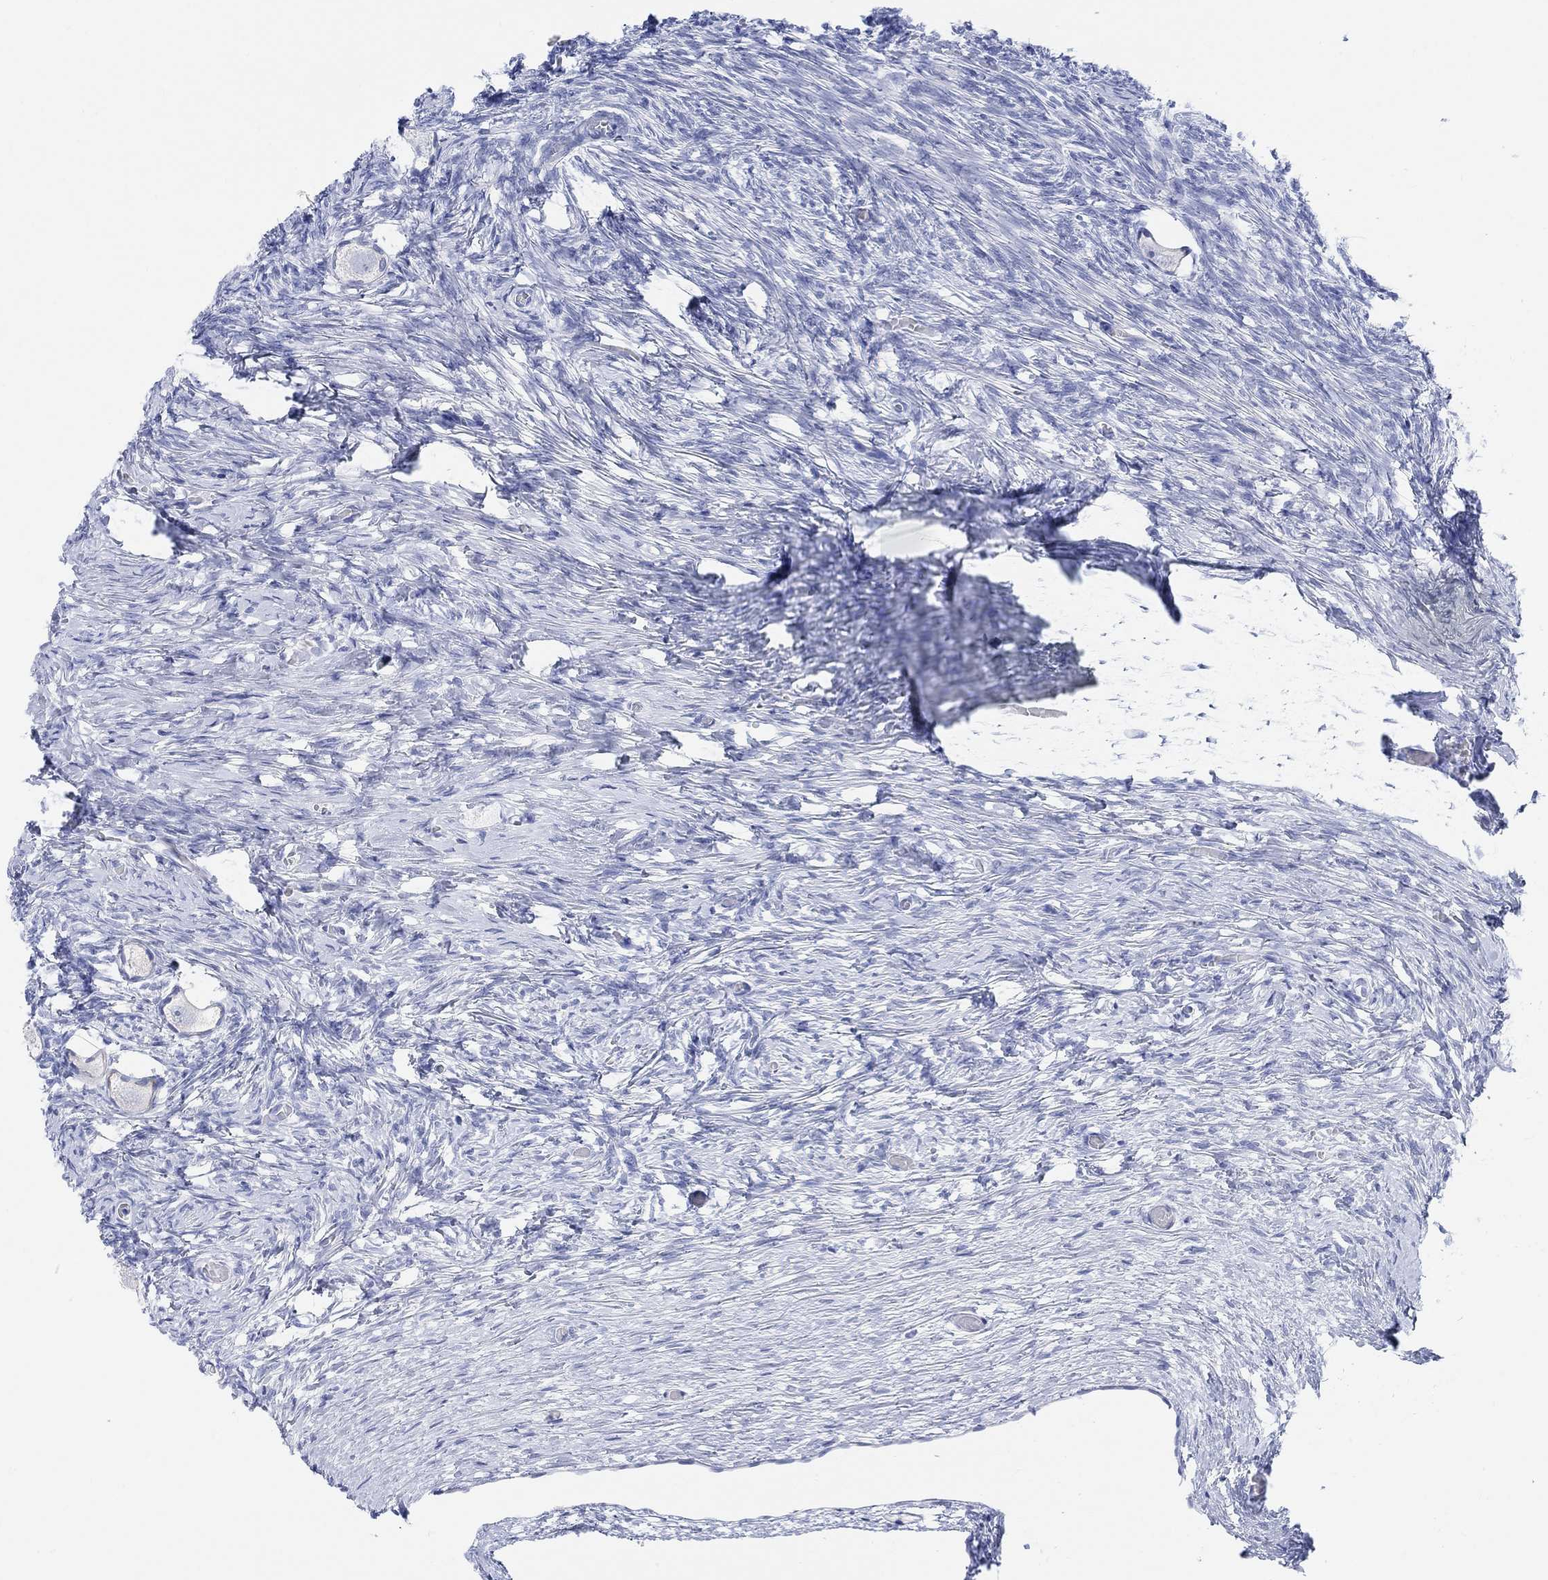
{"staining": {"intensity": "negative", "quantity": "none", "location": "none"}, "tissue": "ovary", "cell_type": "Follicle cells", "image_type": "normal", "snomed": [{"axis": "morphology", "description": "Normal tissue, NOS"}, {"axis": "topography", "description": "Ovary"}], "caption": "Immunohistochemistry (IHC) of normal human ovary displays no positivity in follicle cells. (Brightfield microscopy of DAB immunohistochemistry at high magnification).", "gene": "XIRP2", "patient": {"sex": "female", "age": 27}}